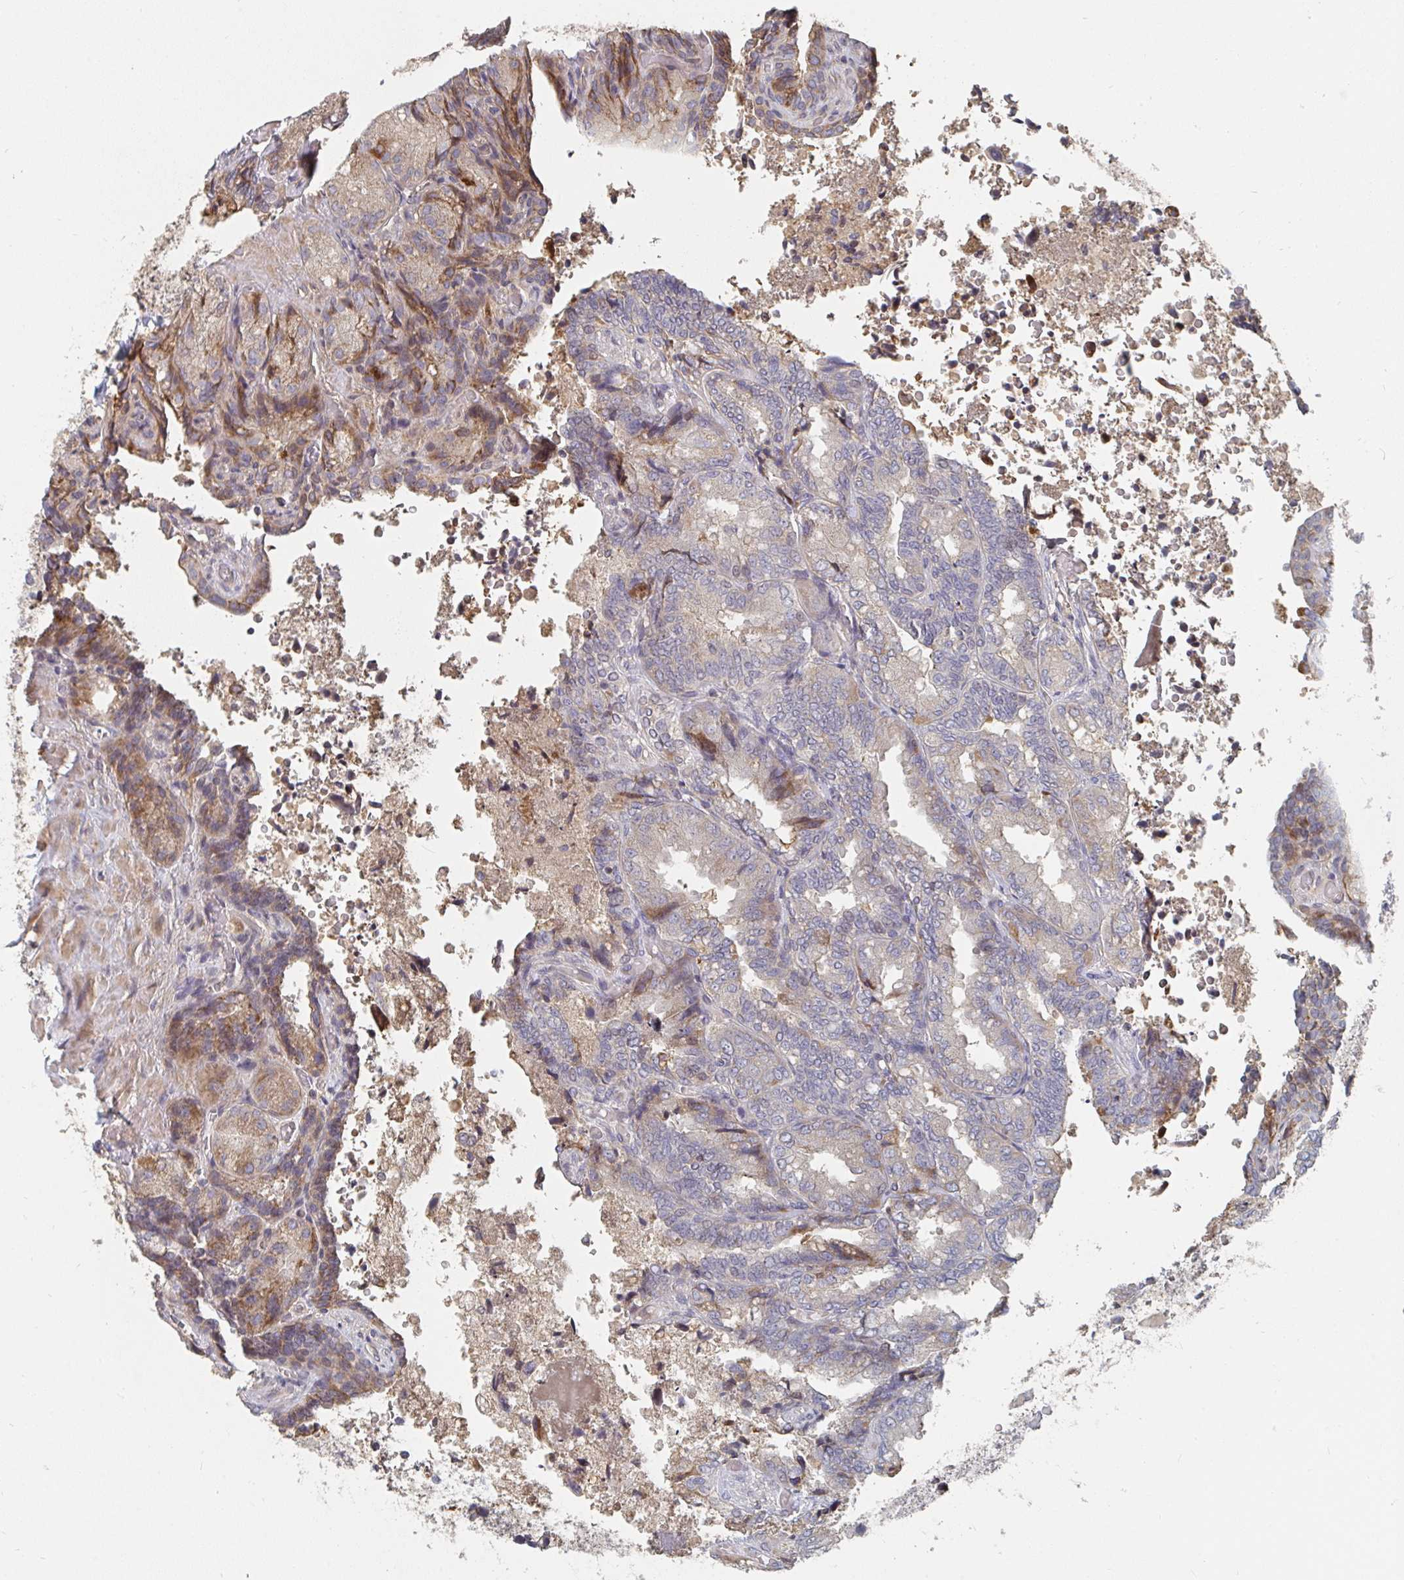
{"staining": {"intensity": "moderate", "quantity": "<25%", "location": "cytoplasmic/membranous"}, "tissue": "seminal vesicle", "cell_type": "Glandular cells", "image_type": "normal", "snomed": [{"axis": "morphology", "description": "Normal tissue, NOS"}, {"axis": "topography", "description": "Seminal veicle"}], "caption": "The micrograph exhibits staining of benign seminal vesicle, revealing moderate cytoplasmic/membranous protein positivity (brown color) within glandular cells. (Brightfield microscopy of DAB IHC at high magnification).", "gene": "PTEN", "patient": {"sex": "male", "age": 68}}